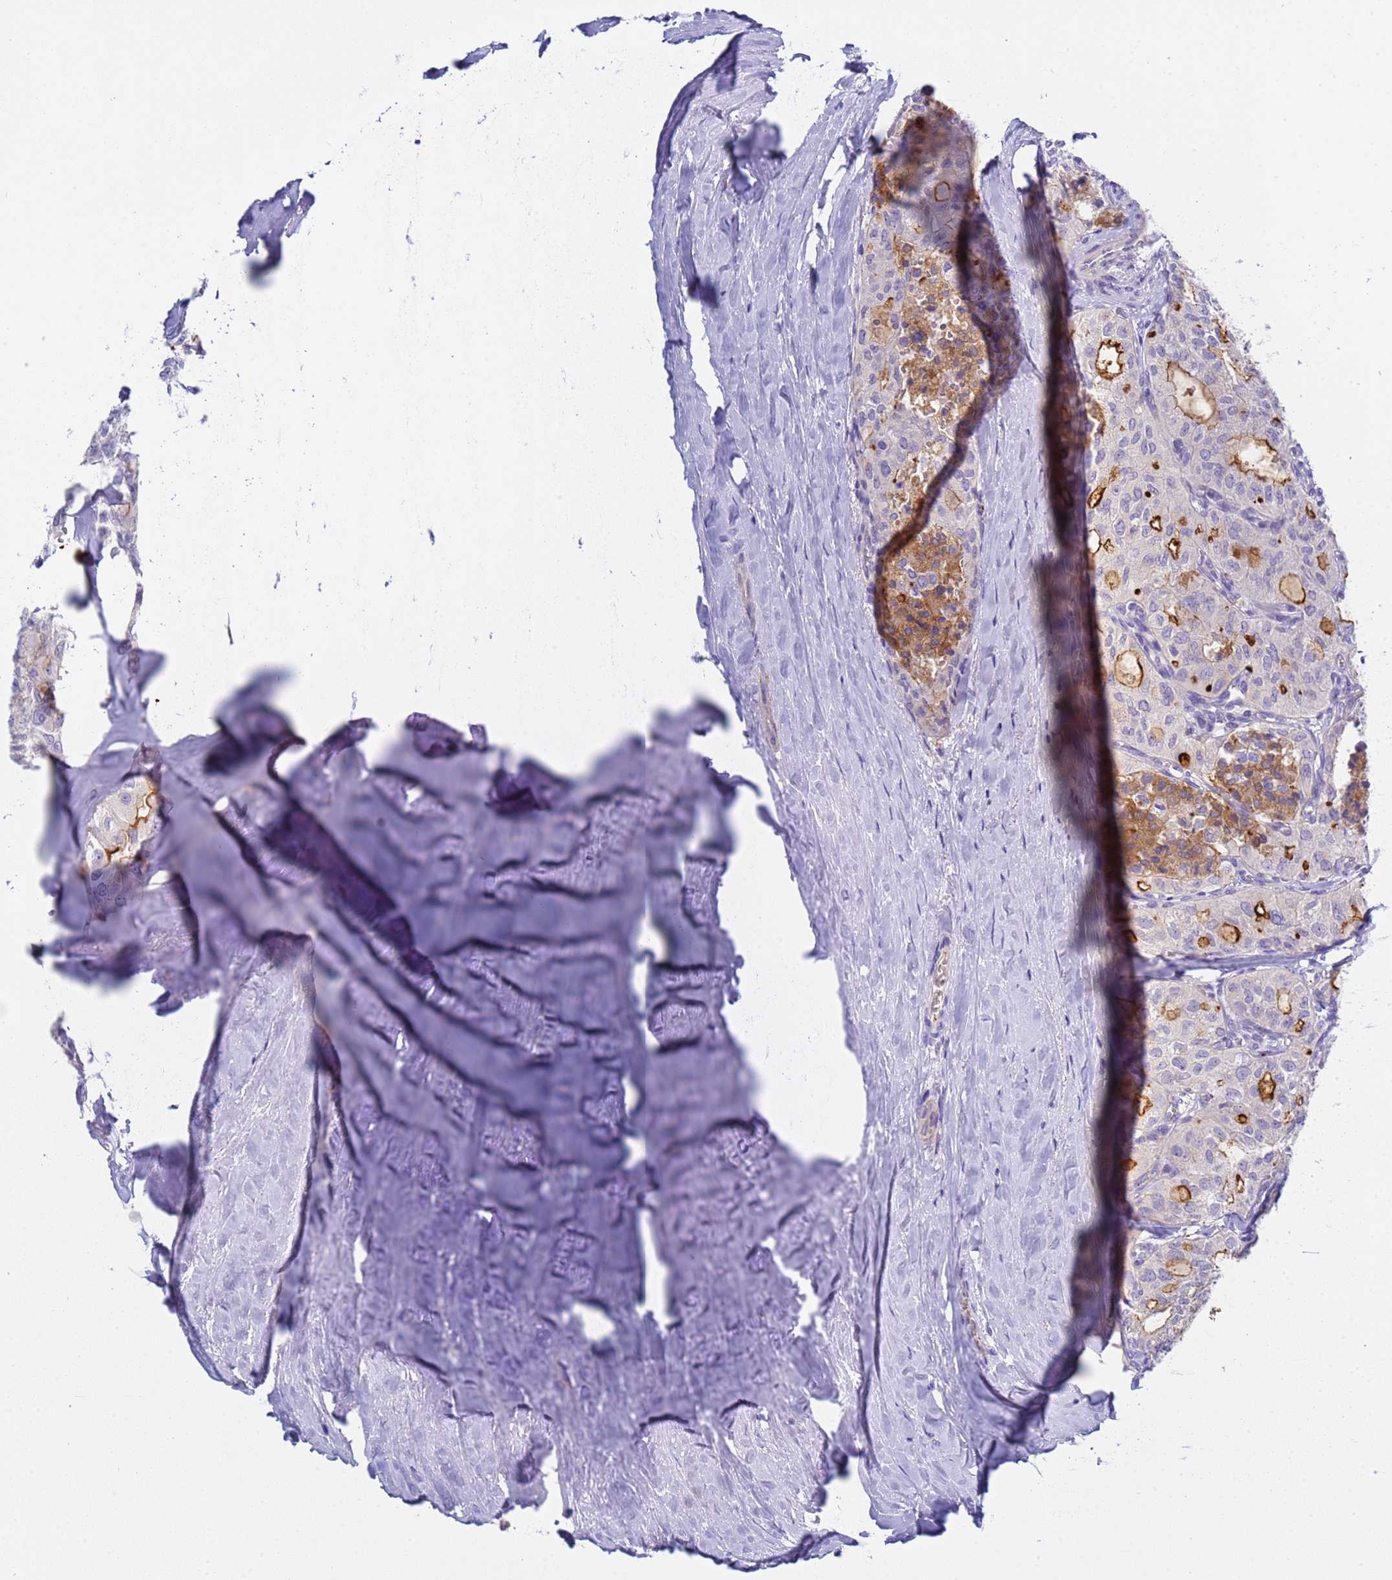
{"staining": {"intensity": "moderate", "quantity": "<25%", "location": "cytoplasmic/membranous"}, "tissue": "thyroid cancer", "cell_type": "Tumor cells", "image_type": "cancer", "snomed": [{"axis": "morphology", "description": "Follicular adenoma carcinoma, NOS"}, {"axis": "topography", "description": "Thyroid gland"}], "caption": "Human follicular adenoma carcinoma (thyroid) stained for a protein (brown) displays moderate cytoplasmic/membranous positive positivity in about <25% of tumor cells.", "gene": "C4orf46", "patient": {"sex": "male", "age": 75}}